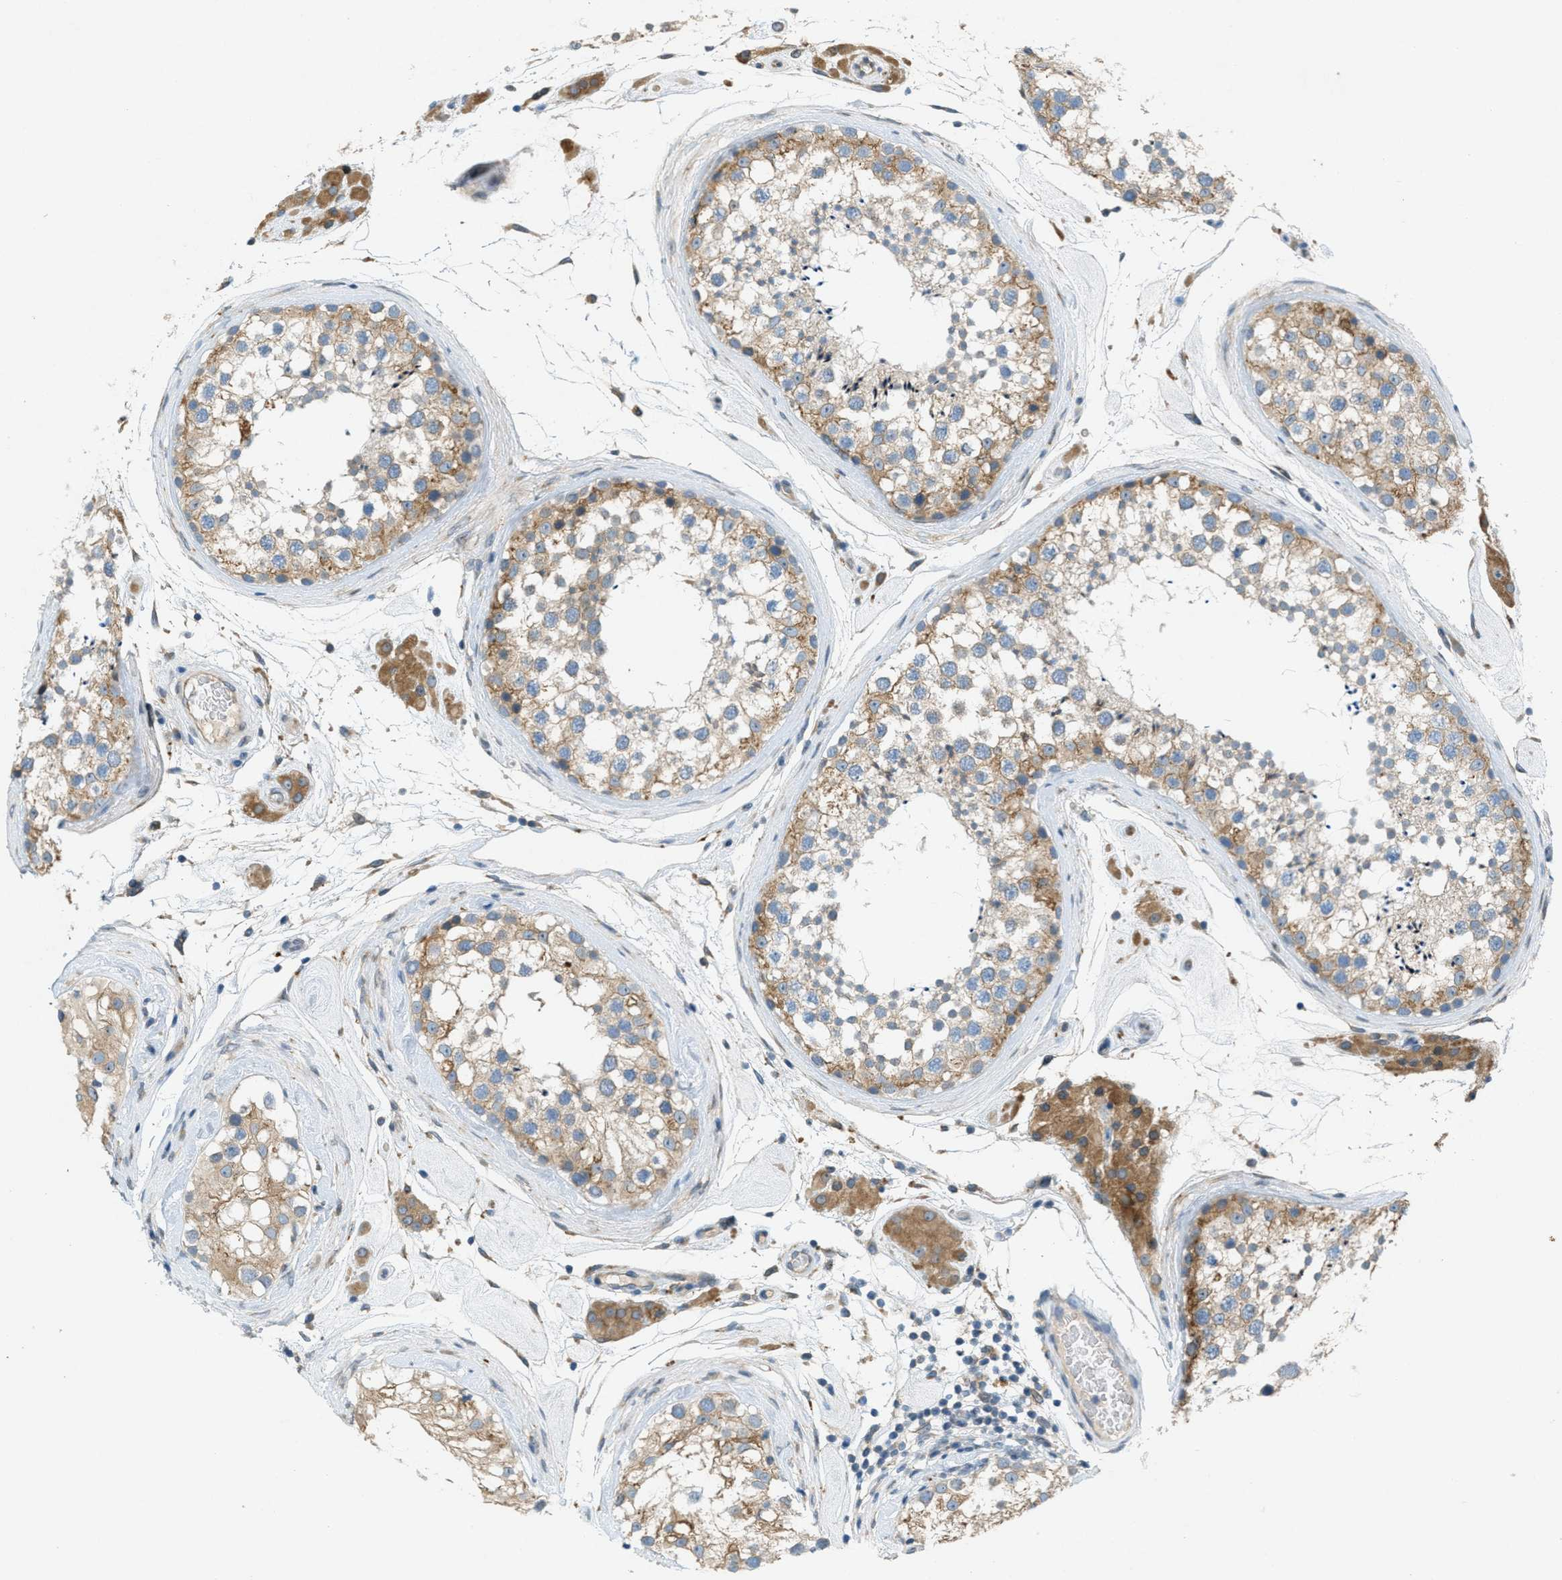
{"staining": {"intensity": "weak", "quantity": "25%-75%", "location": "cytoplasmic/membranous"}, "tissue": "testis", "cell_type": "Cells in seminiferous ducts", "image_type": "normal", "snomed": [{"axis": "morphology", "description": "Normal tissue, NOS"}, {"axis": "topography", "description": "Testis"}], "caption": "This histopathology image displays benign testis stained with IHC to label a protein in brown. The cytoplasmic/membranous of cells in seminiferous ducts show weak positivity for the protein. Nuclei are counter-stained blue.", "gene": "SIGMAR1", "patient": {"sex": "male", "age": 46}}